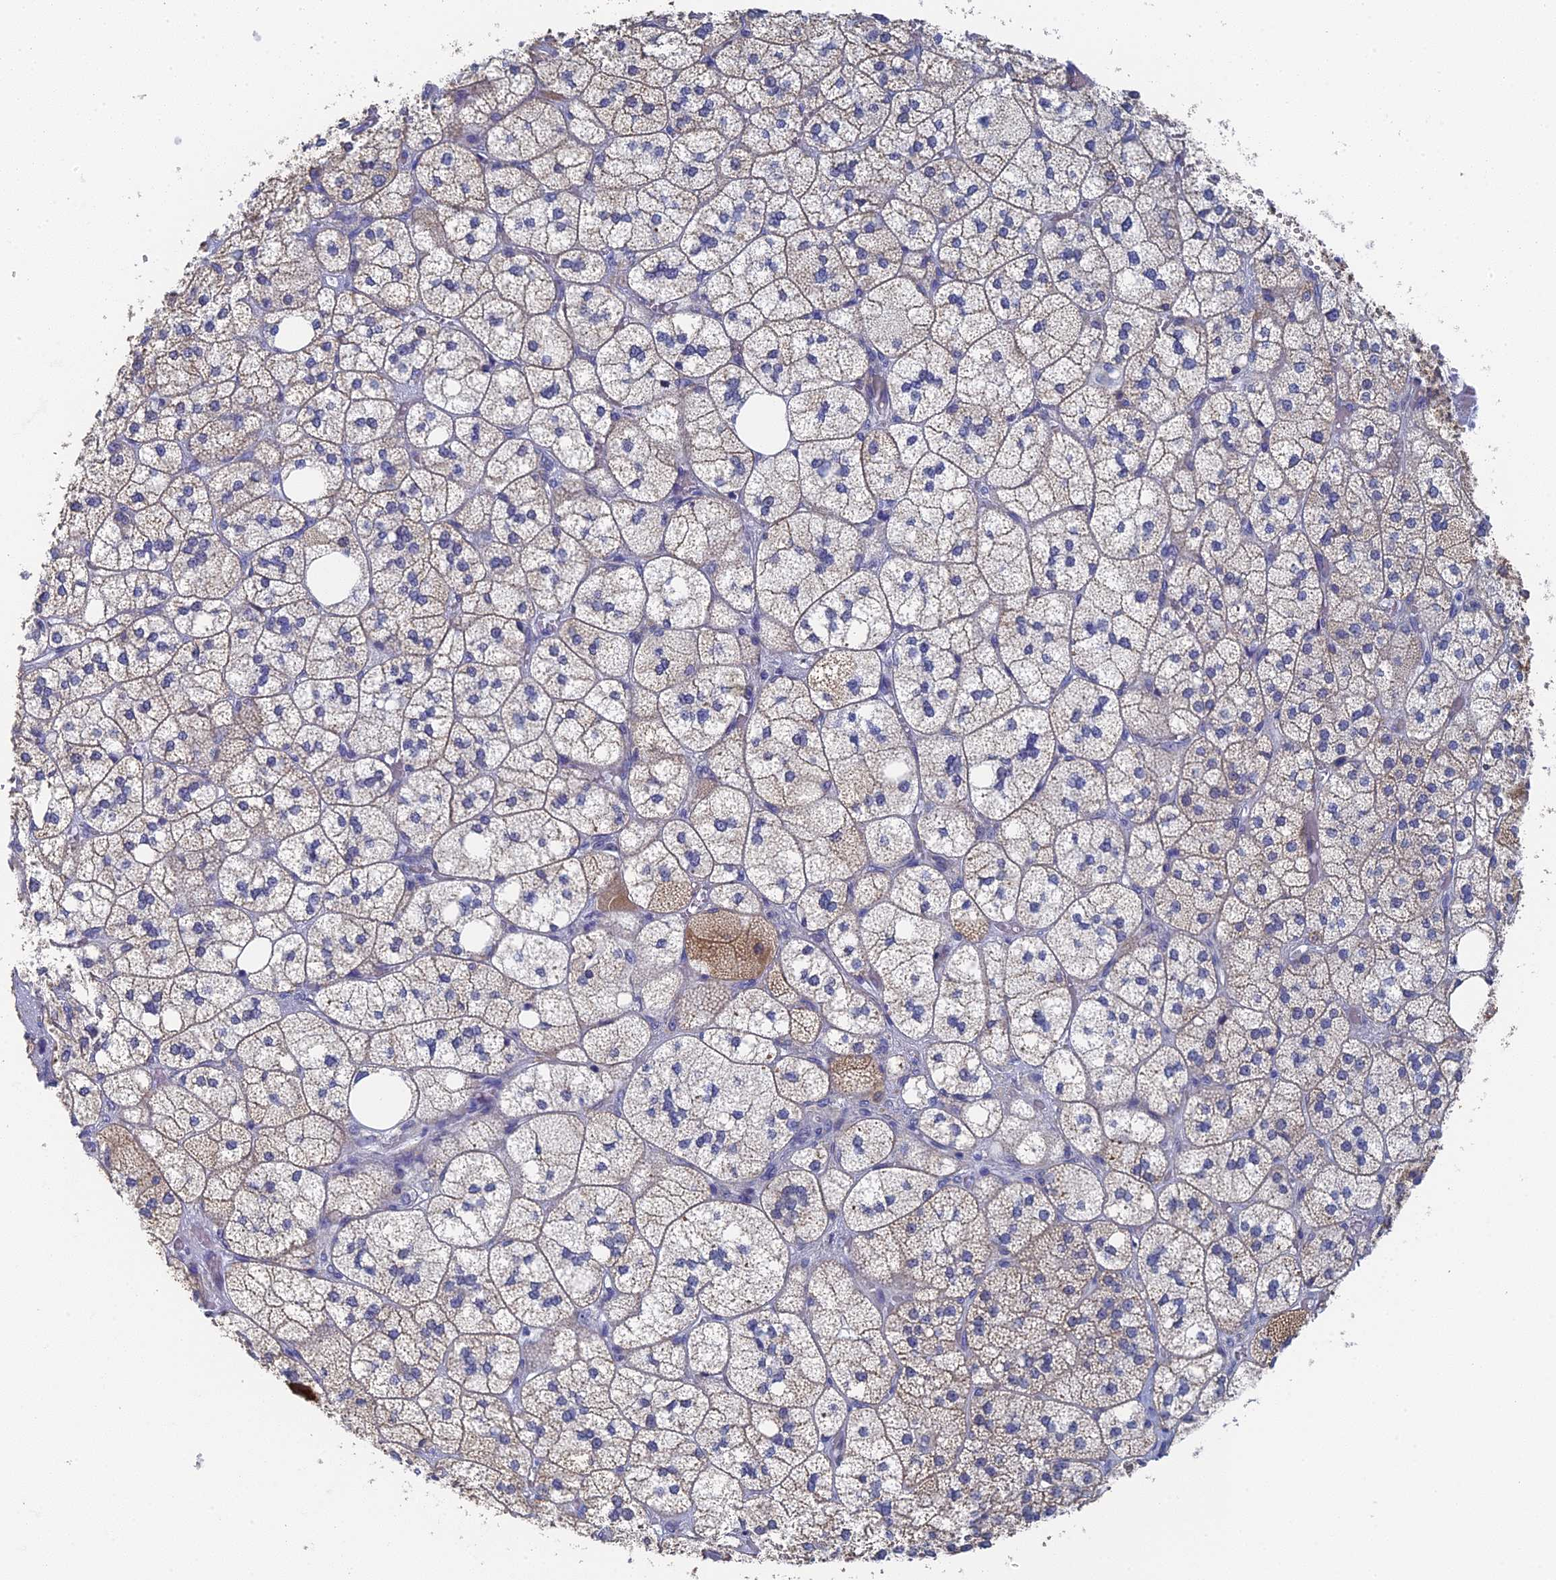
{"staining": {"intensity": "moderate", "quantity": "<25%", "location": "cytoplasmic/membranous"}, "tissue": "adrenal gland", "cell_type": "Glandular cells", "image_type": "normal", "snomed": [{"axis": "morphology", "description": "Normal tissue, NOS"}, {"axis": "topography", "description": "Adrenal gland"}], "caption": "Adrenal gland stained for a protein demonstrates moderate cytoplasmic/membranous positivity in glandular cells. The staining was performed using DAB to visualize the protein expression in brown, while the nuclei were stained in blue with hematoxylin (Magnification: 20x).", "gene": "SRFBP1", "patient": {"sex": "male", "age": 61}}